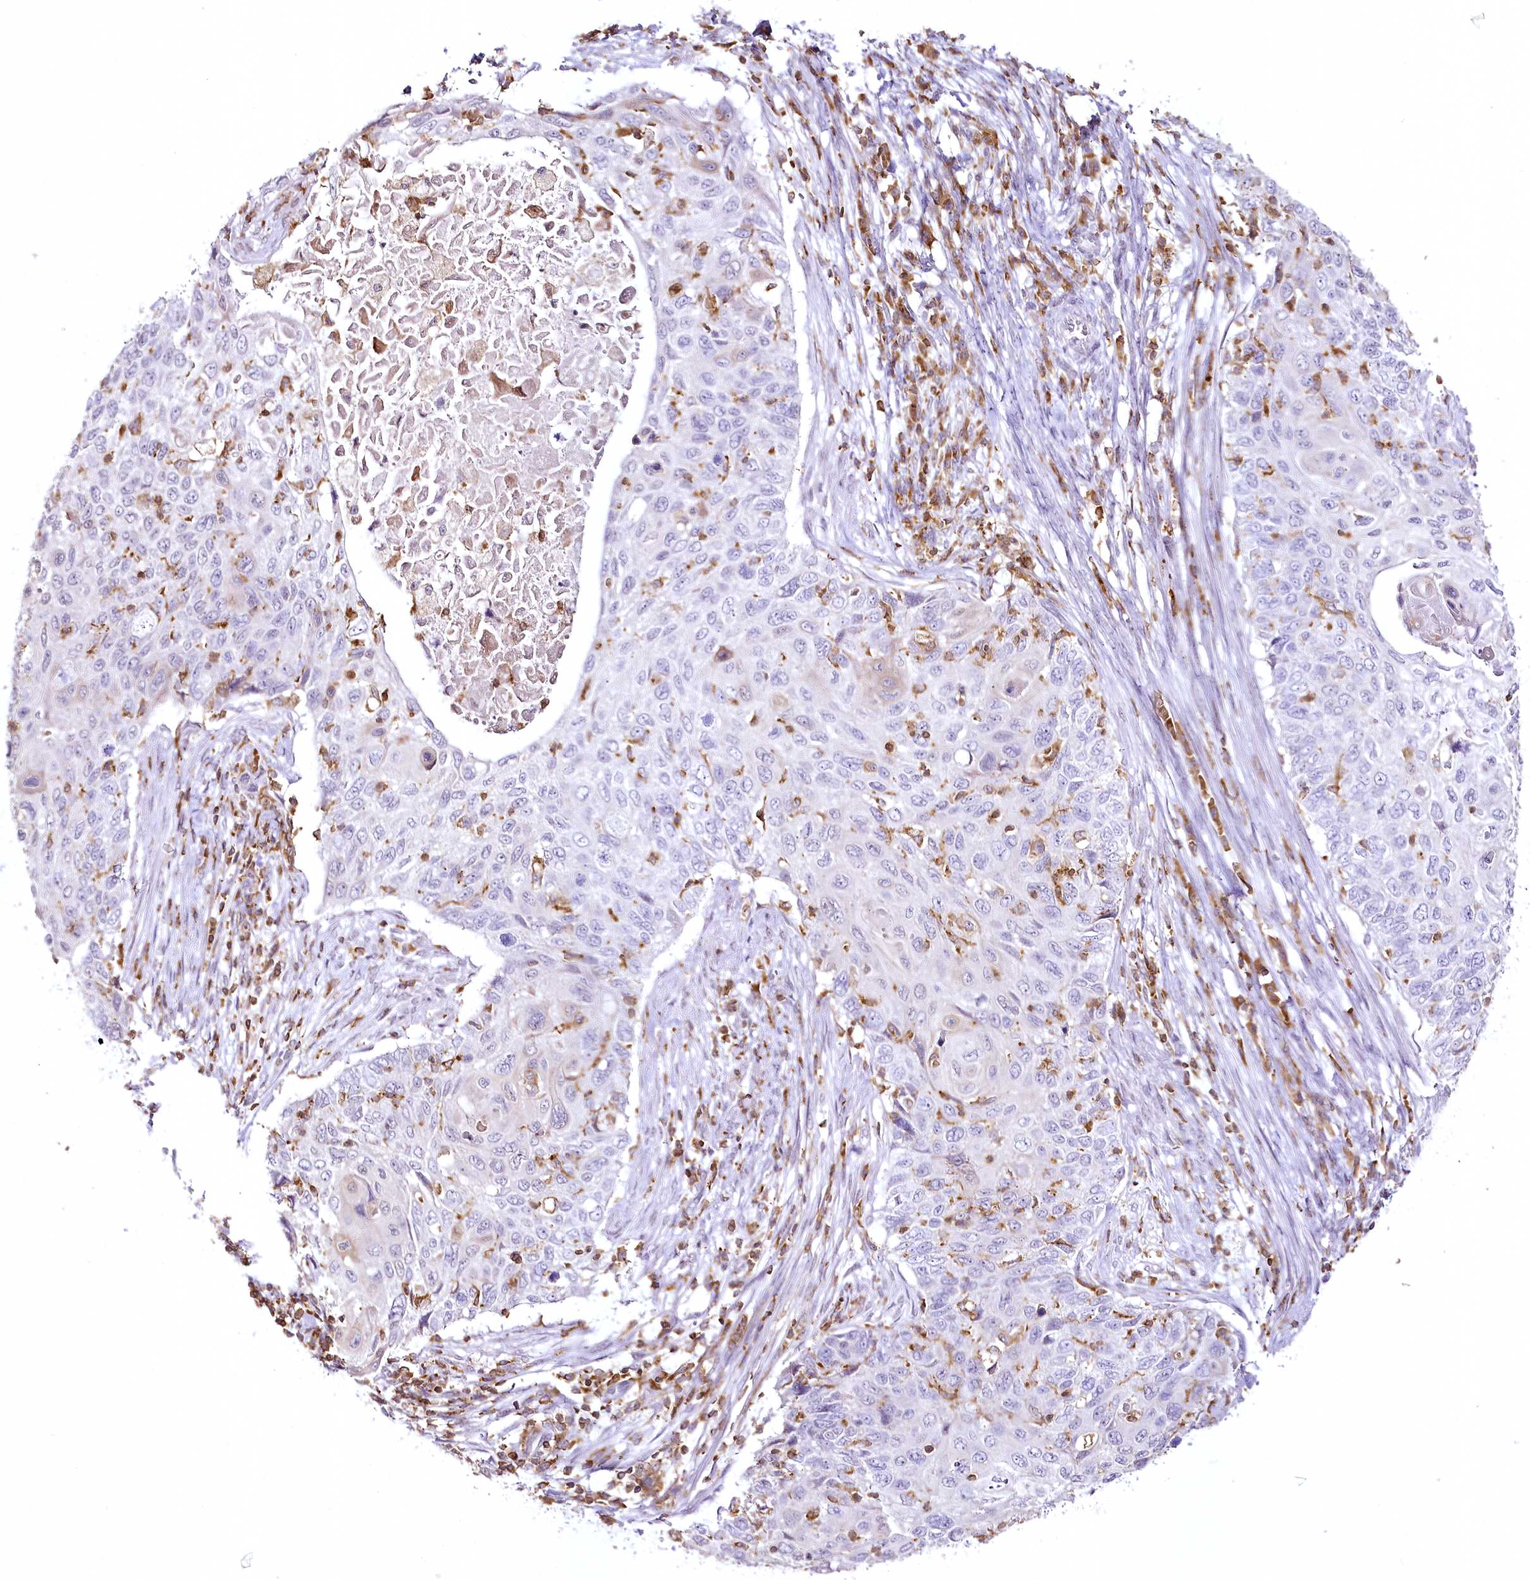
{"staining": {"intensity": "negative", "quantity": "none", "location": "none"}, "tissue": "cervical cancer", "cell_type": "Tumor cells", "image_type": "cancer", "snomed": [{"axis": "morphology", "description": "Squamous cell carcinoma, NOS"}, {"axis": "topography", "description": "Cervix"}], "caption": "IHC histopathology image of human cervical cancer stained for a protein (brown), which reveals no staining in tumor cells. (Brightfield microscopy of DAB immunohistochemistry (IHC) at high magnification).", "gene": "DOCK2", "patient": {"sex": "female", "age": 70}}